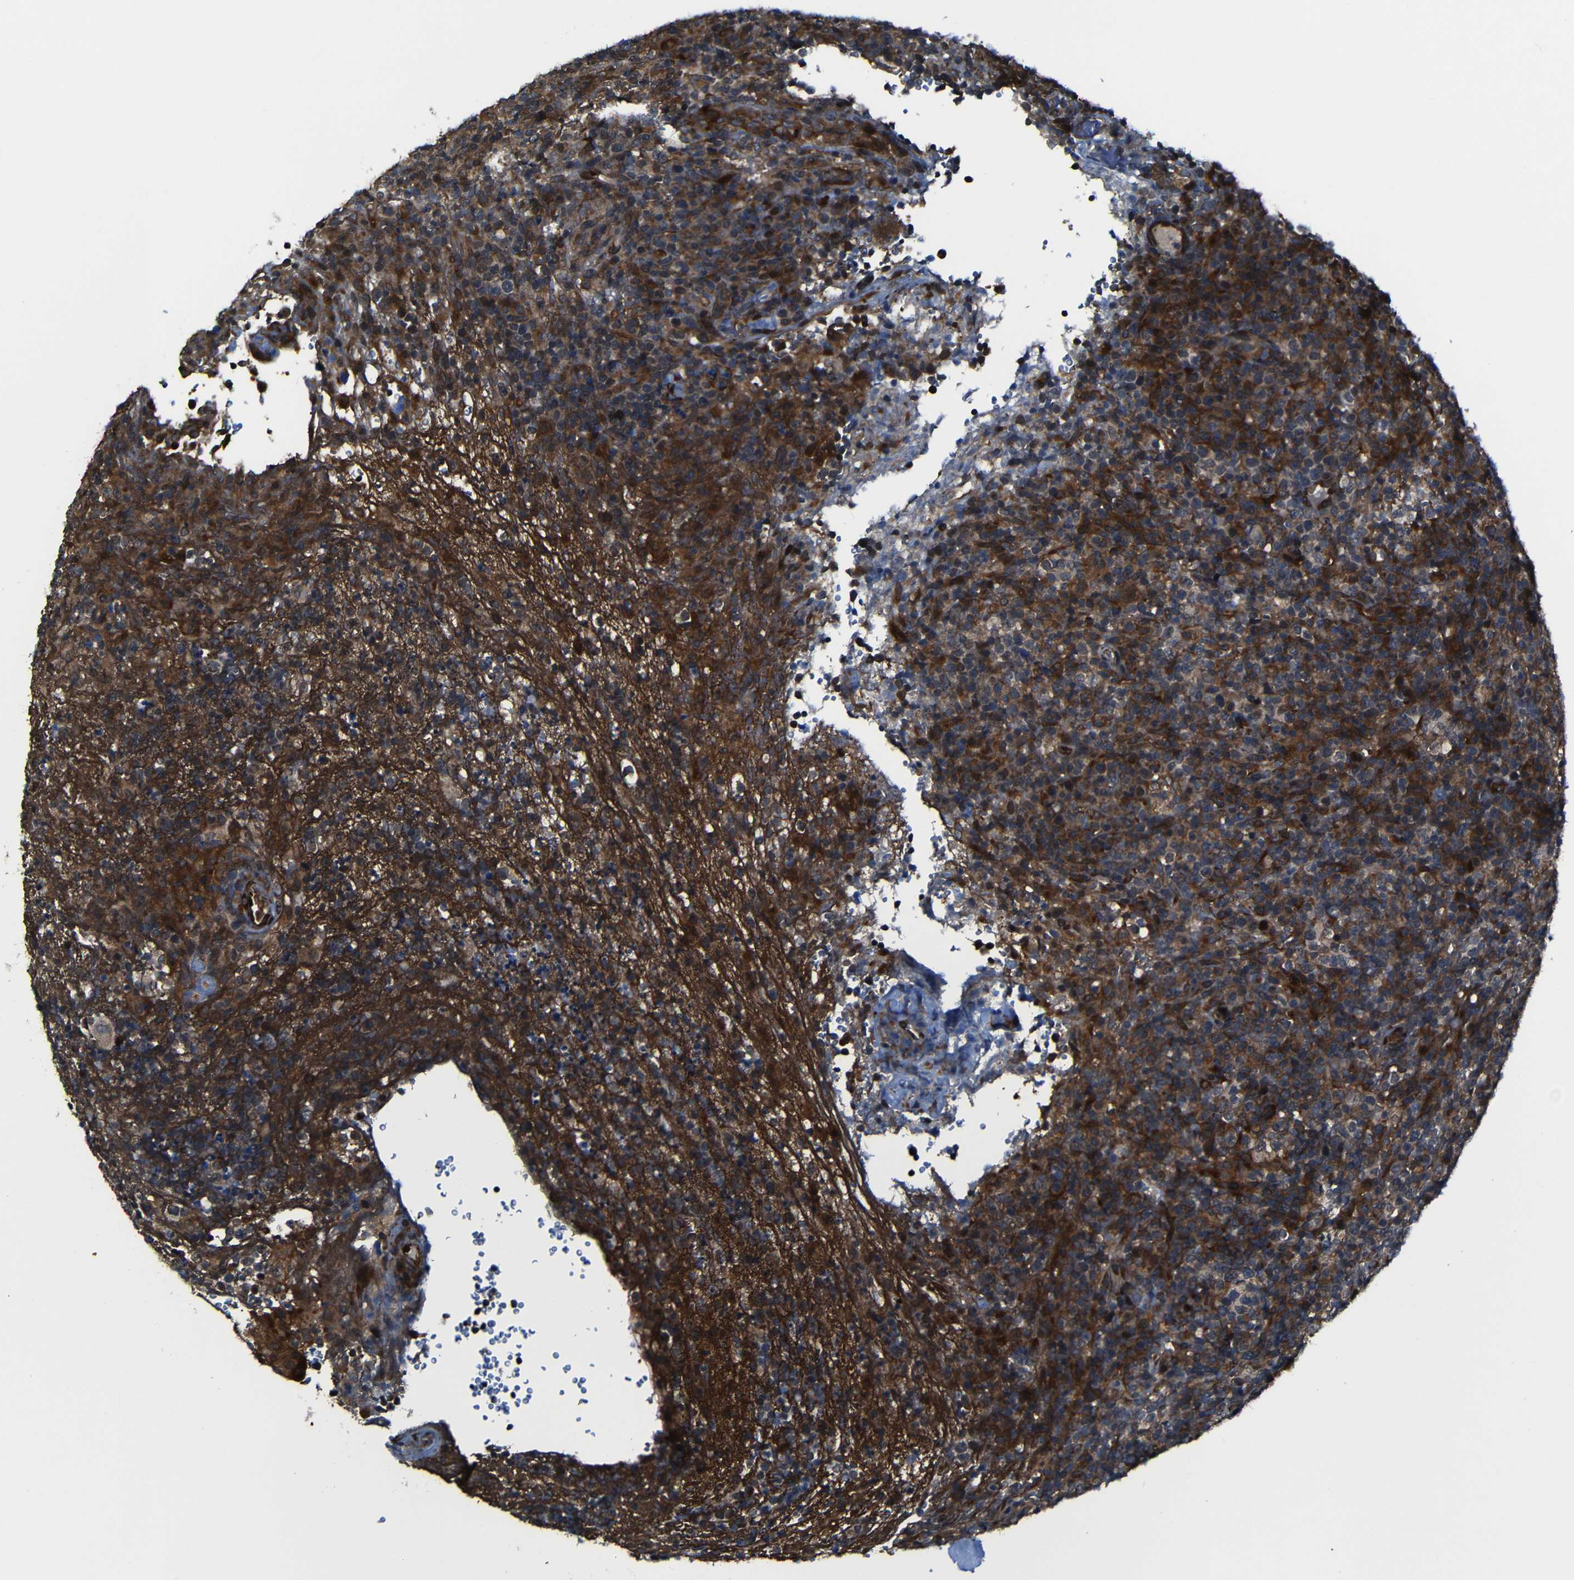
{"staining": {"intensity": "moderate", "quantity": ">75%", "location": "cytoplasmic/membranous"}, "tissue": "lymphoma", "cell_type": "Tumor cells", "image_type": "cancer", "snomed": [{"axis": "morphology", "description": "Malignant lymphoma, non-Hodgkin's type, High grade"}, {"axis": "topography", "description": "Lymph node"}], "caption": "Malignant lymphoma, non-Hodgkin's type (high-grade) tissue displays moderate cytoplasmic/membranous expression in approximately >75% of tumor cells", "gene": "KIAA0513", "patient": {"sex": "female", "age": 76}}